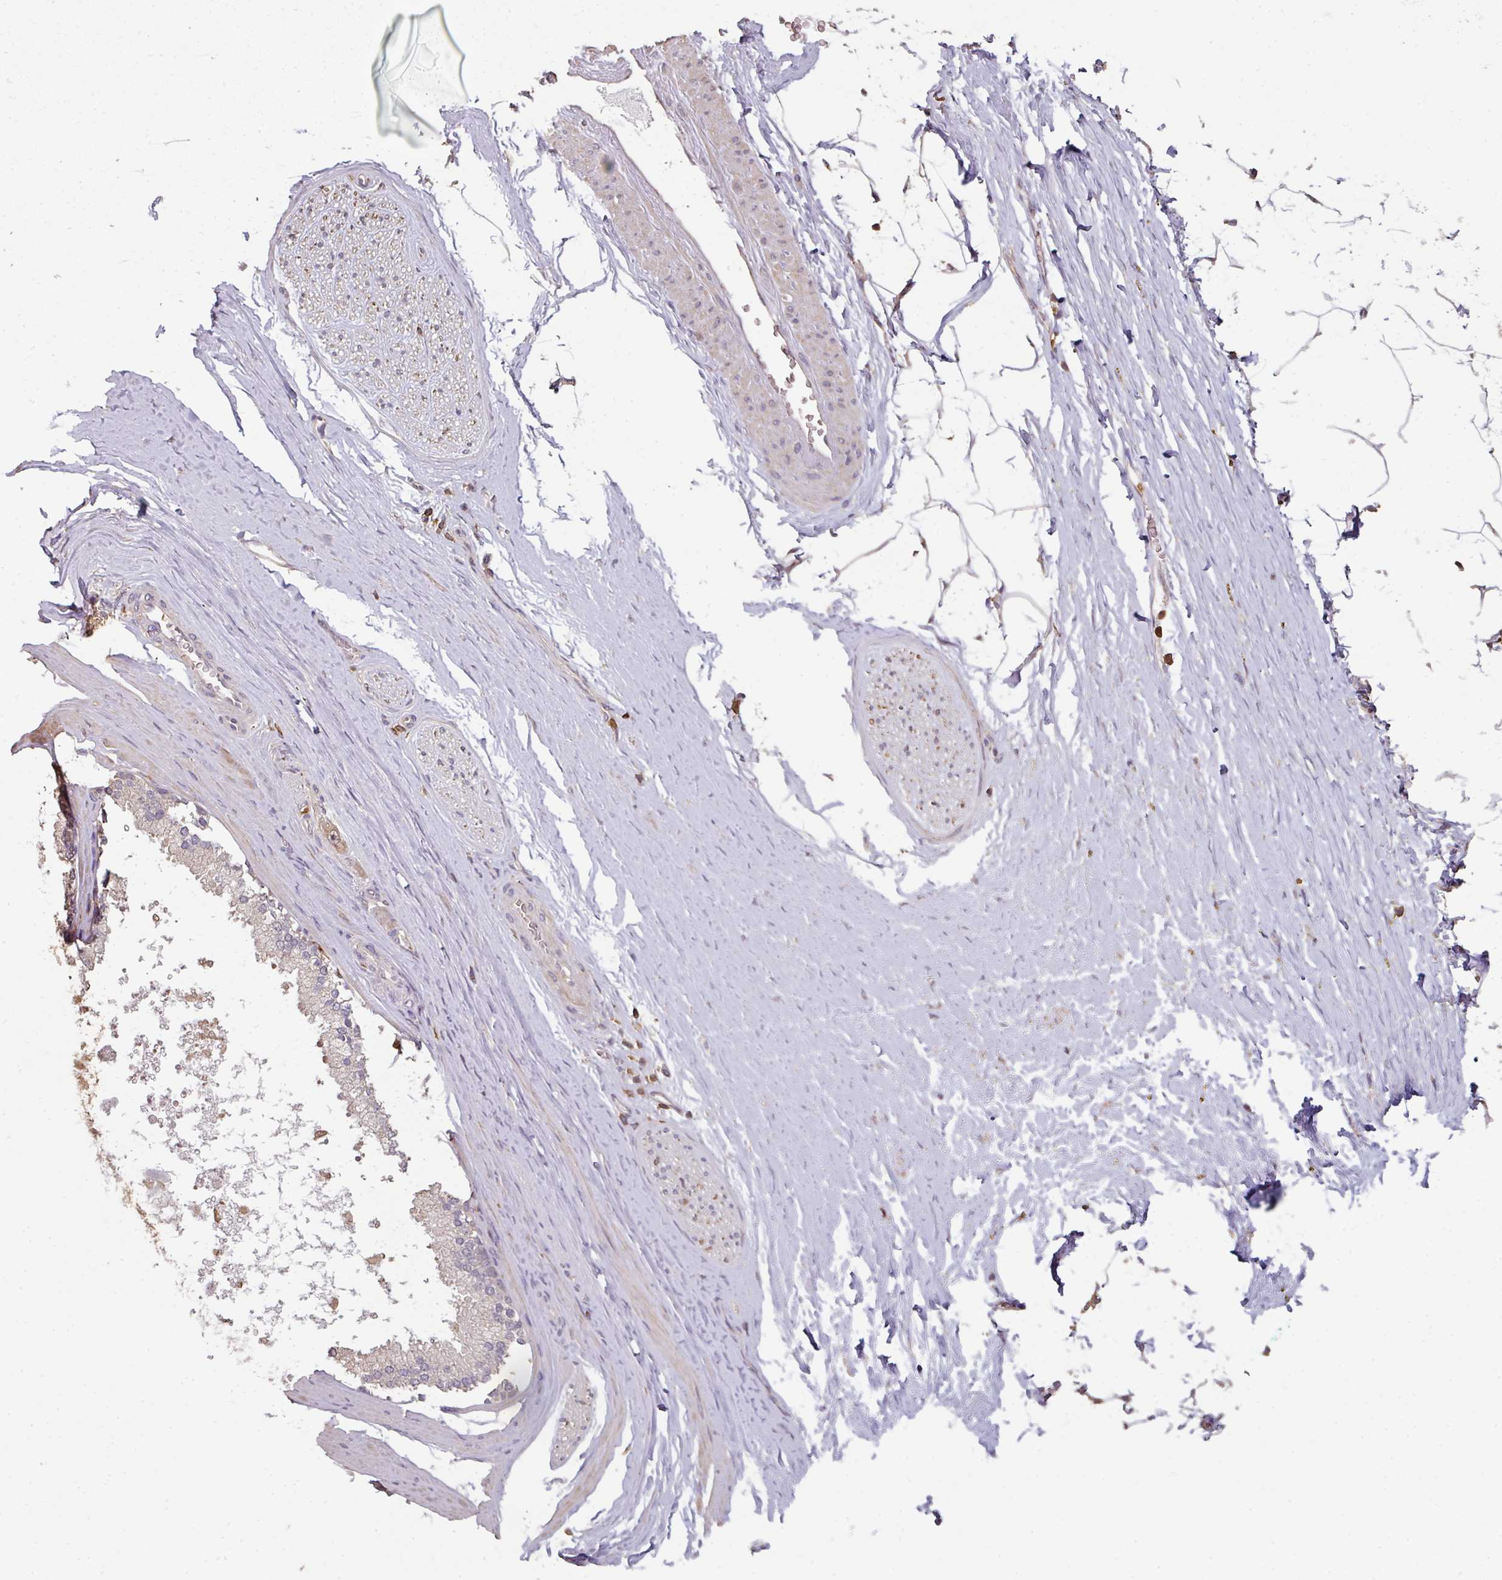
{"staining": {"intensity": "negative", "quantity": "none", "location": "none"}, "tissue": "adipose tissue", "cell_type": "Adipocytes", "image_type": "normal", "snomed": [{"axis": "morphology", "description": "Normal tissue, NOS"}, {"axis": "morphology", "description": "Adenocarcinoma, High grade"}, {"axis": "topography", "description": "Prostate"}, {"axis": "topography", "description": "Peripheral nerve tissue"}], "caption": "Immunohistochemistry (IHC) micrograph of normal adipose tissue: human adipose tissue stained with DAB (3,3'-diaminobenzidine) exhibits no significant protein positivity in adipocytes.", "gene": "OLFML2B", "patient": {"sex": "male", "age": 68}}